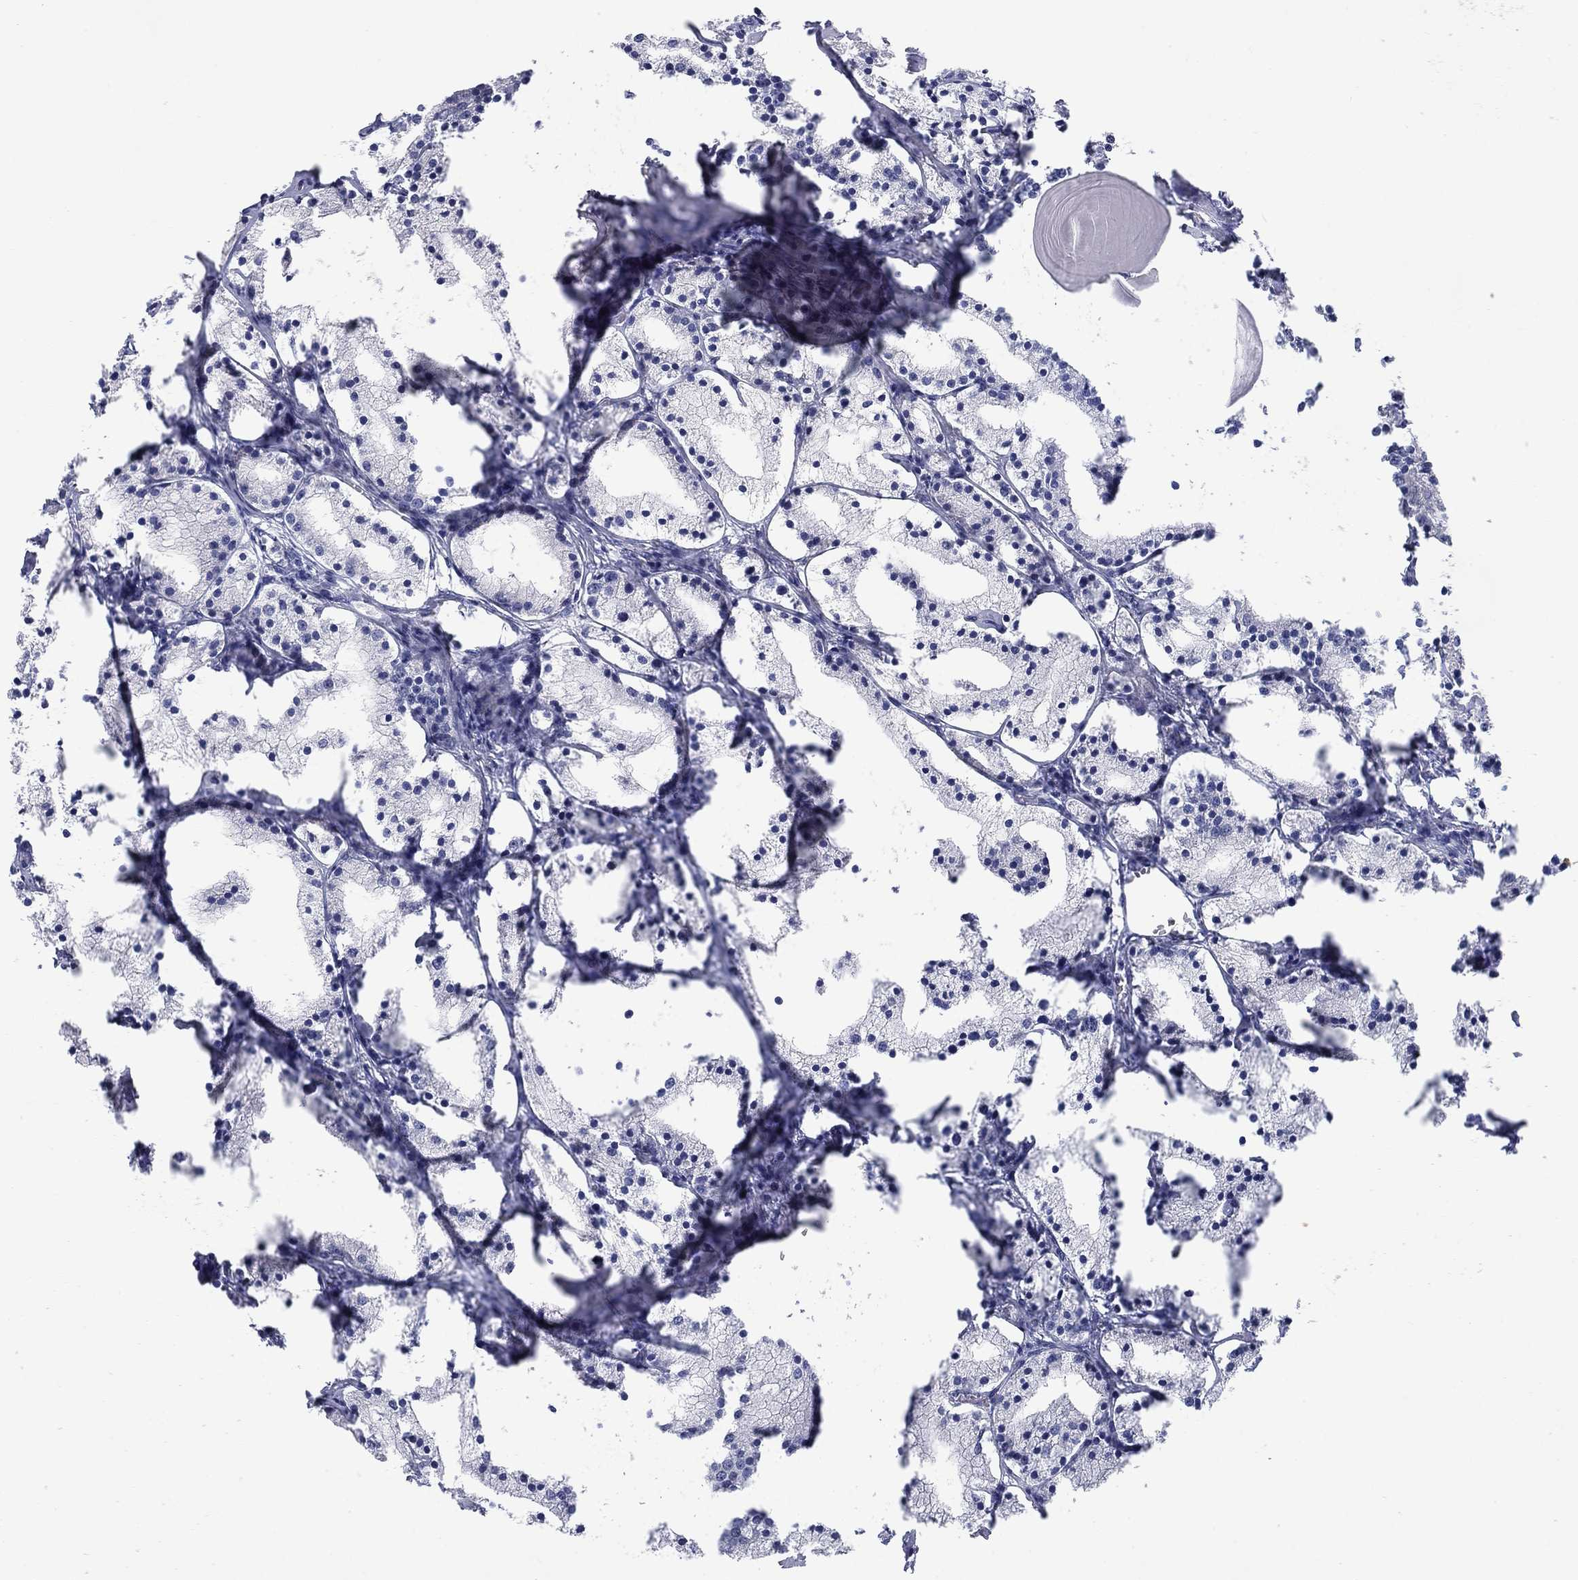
{"staining": {"intensity": "negative", "quantity": "none", "location": "none"}, "tissue": "prostate cancer", "cell_type": "Tumor cells", "image_type": "cancer", "snomed": [{"axis": "morphology", "description": "Adenocarcinoma, NOS"}, {"axis": "topography", "description": "Prostate"}], "caption": "An image of human adenocarcinoma (prostate) is negative for staining in tumor cells.", "gene": "CACNA1A", "patient": {"sex": "male", "age": 69}}